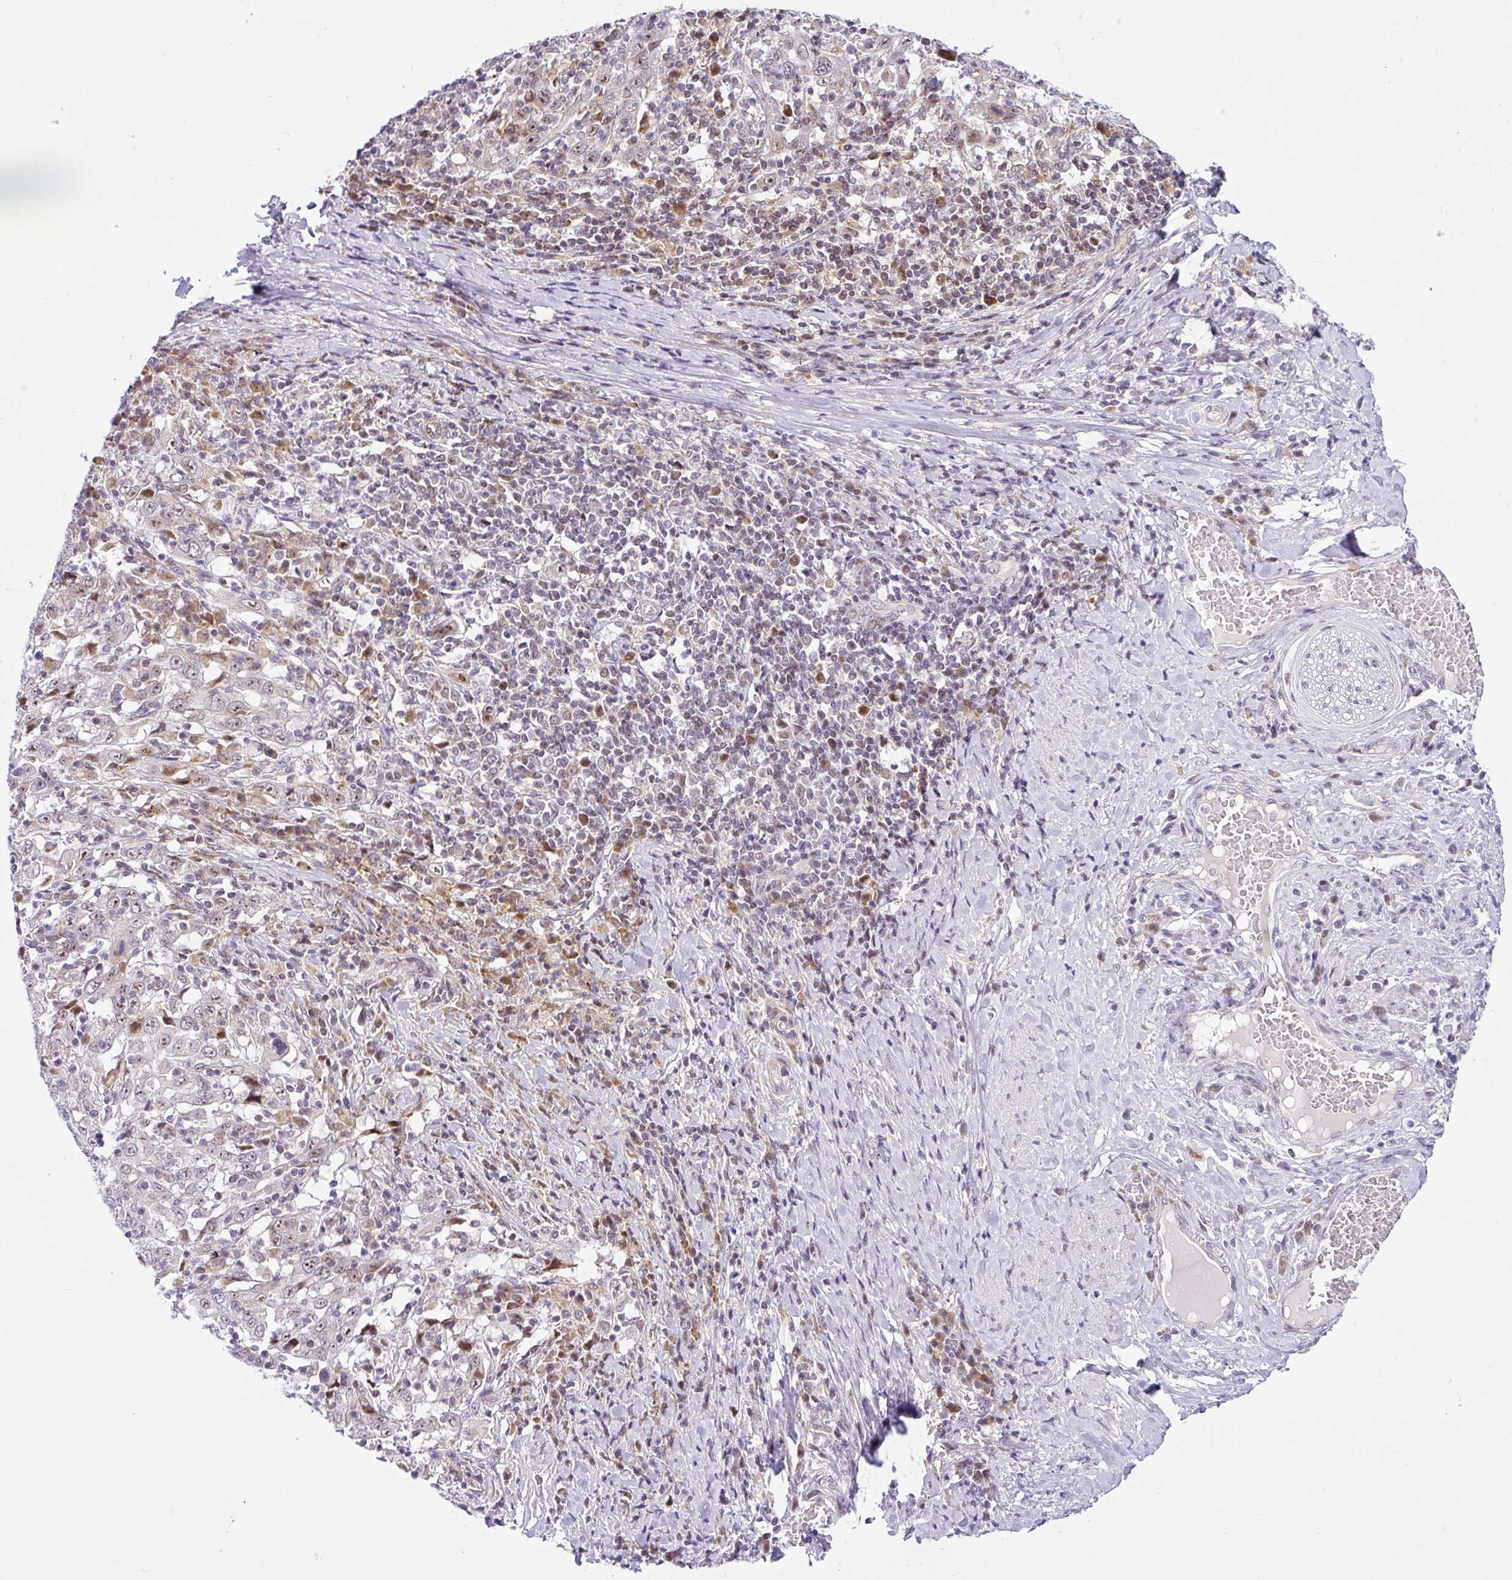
{"staining": {"intensity": "weak", "quantity": "25%-75%", "location": "nuclear"}, "tissue": "cervical cancer", "cell_type": "Tumor cells", "image_type": "cancer", "snomed": [{"axis": "morphology", "description": "Squamous cell carcinoma, NOS"}, {"axis": "topography", "description": "Cervix"}], "caption": "Protein expression analysis of human squamous cell carcinoma (cervical) reveals weak nuclear expression in approximately 25%-75% of tumor cells.", "gene": "NDUFB2", "patient": {"sex": "female", "age": 46}}